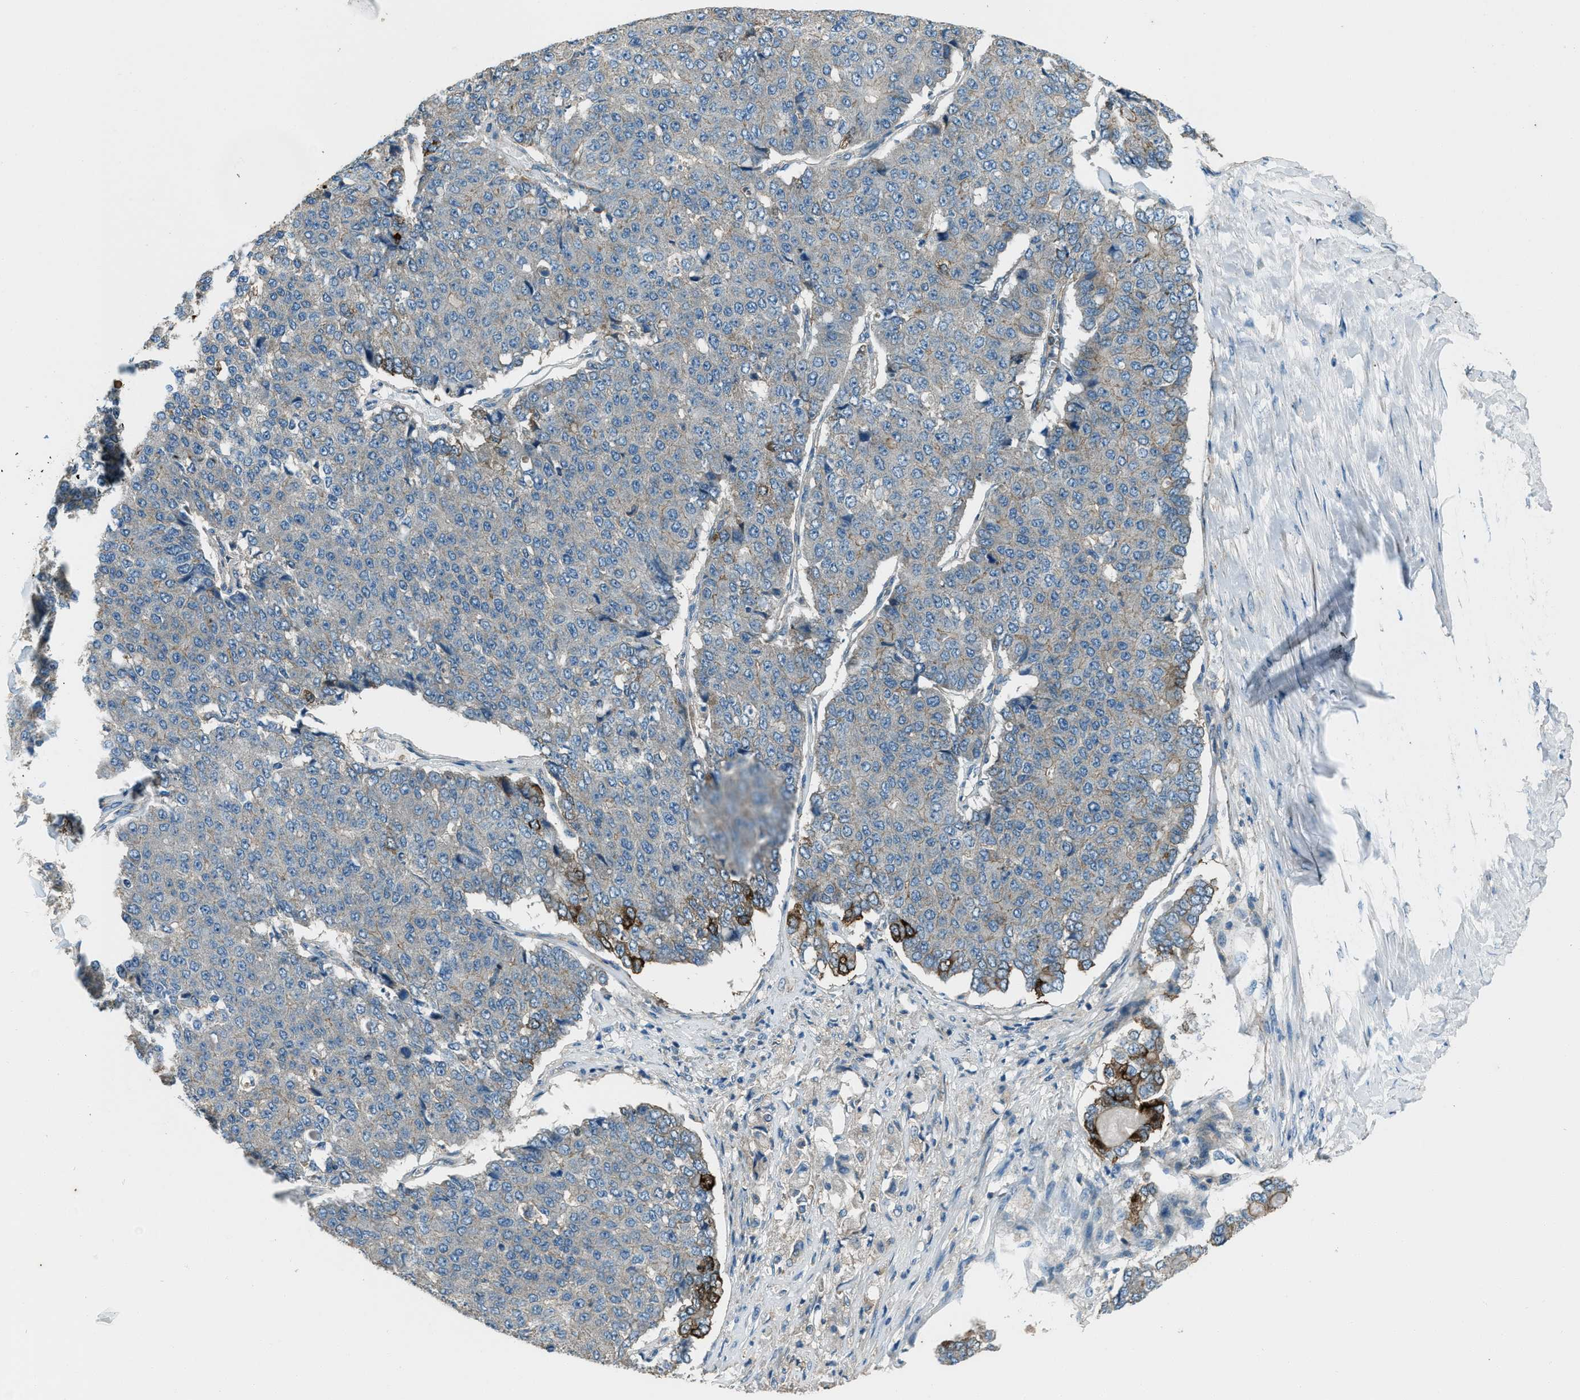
{"staining": {"intensity": "strong", "quantity": "<25%", "location": "cytoplasmic/membranous"}, "tissue": "pancreatic cancer", "cell_type": "Tumor cells", "image_type": "cancer", "snomed": [{"axis": "morphology", "description": "Adenocarcinoma, NOS"}, {"axis": "topography", "description": "Pancreas"}], "caption": "A brown stain highlights strong cytoplasmic/membranous positivity of a protein in pancreatic adenocarcinoma tumor cells.", "gene": "SVIL", "patient": {"sex": "male", "age": 50}}